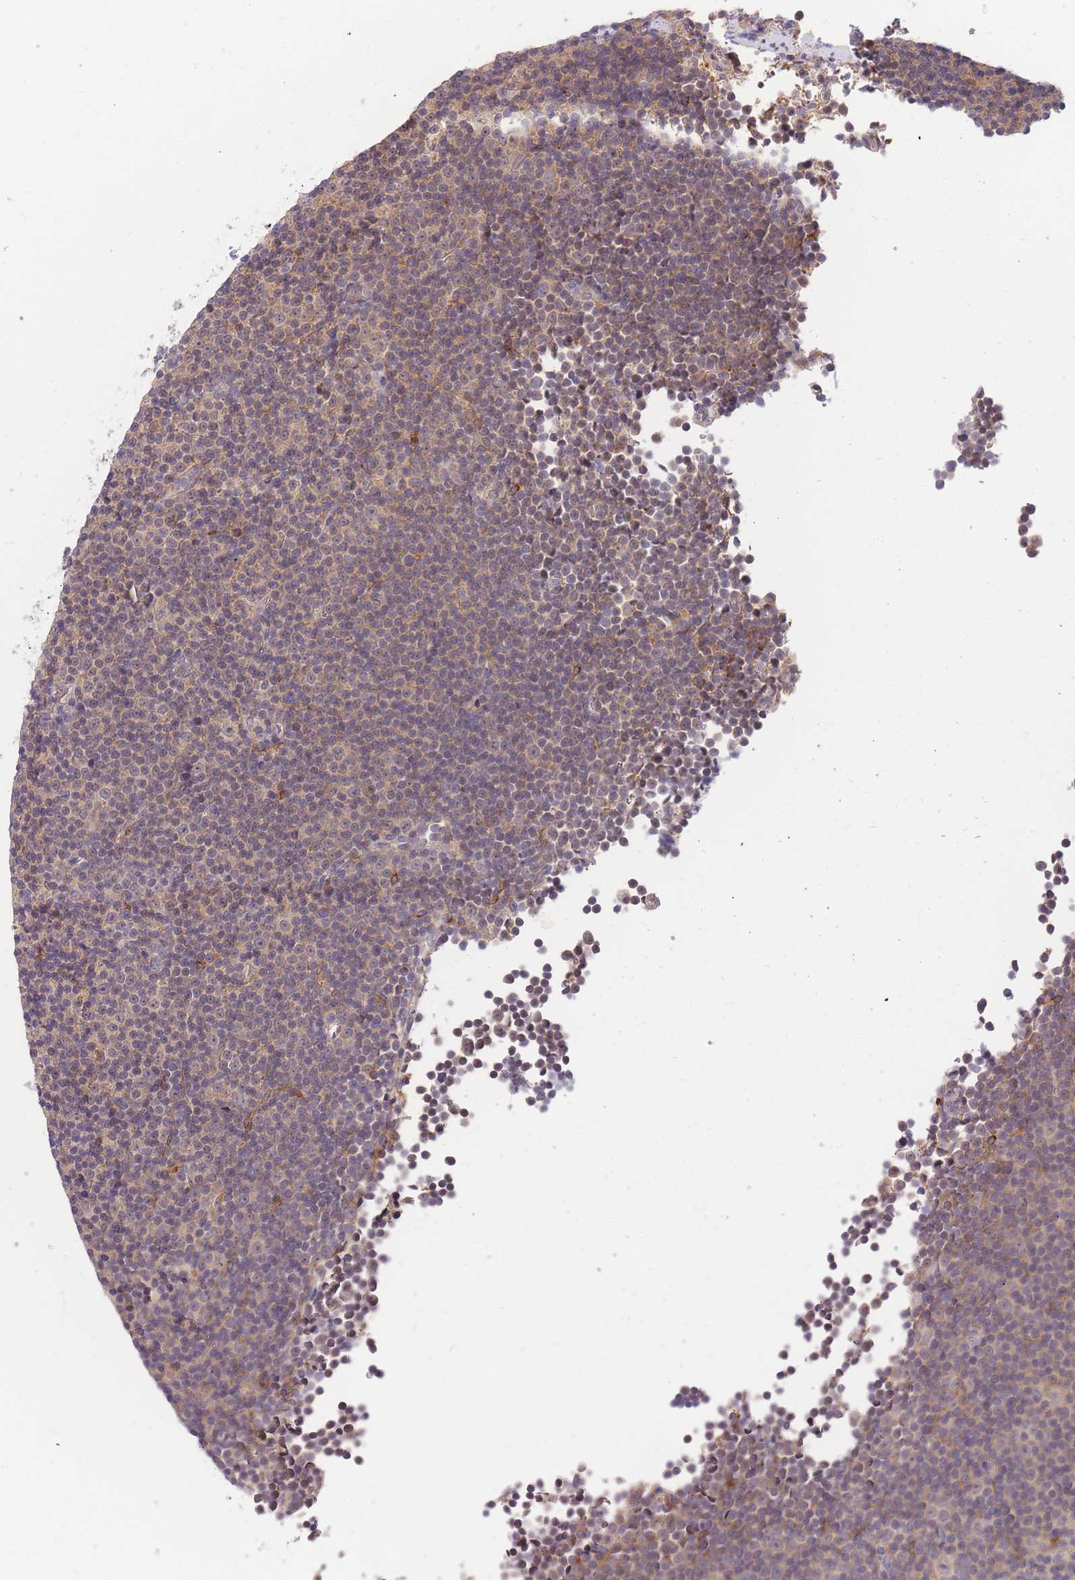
{"staining": {"intensity": "weak", "quantity": "<25%", "location": "cytoplasmic/membranous"}, "tissue": "lymphoma", "cell_type": "Tumor cells", "image_type": "cancer", "snomed": [{"axis": "morphology", "description": "Malignant lymphoma, non-Hodgkin's type, Low grade"}, {"axis": "topography", "description": "Lymph node"}], "caption": "DAB immunohistochemical staining of malignant lymphoma, non-Hodgkin's type (low-grade) demonstrates no significant expression in tumor cells.", "gene": "ZNF577", "patient": {"sex": "female", "age": 67}}